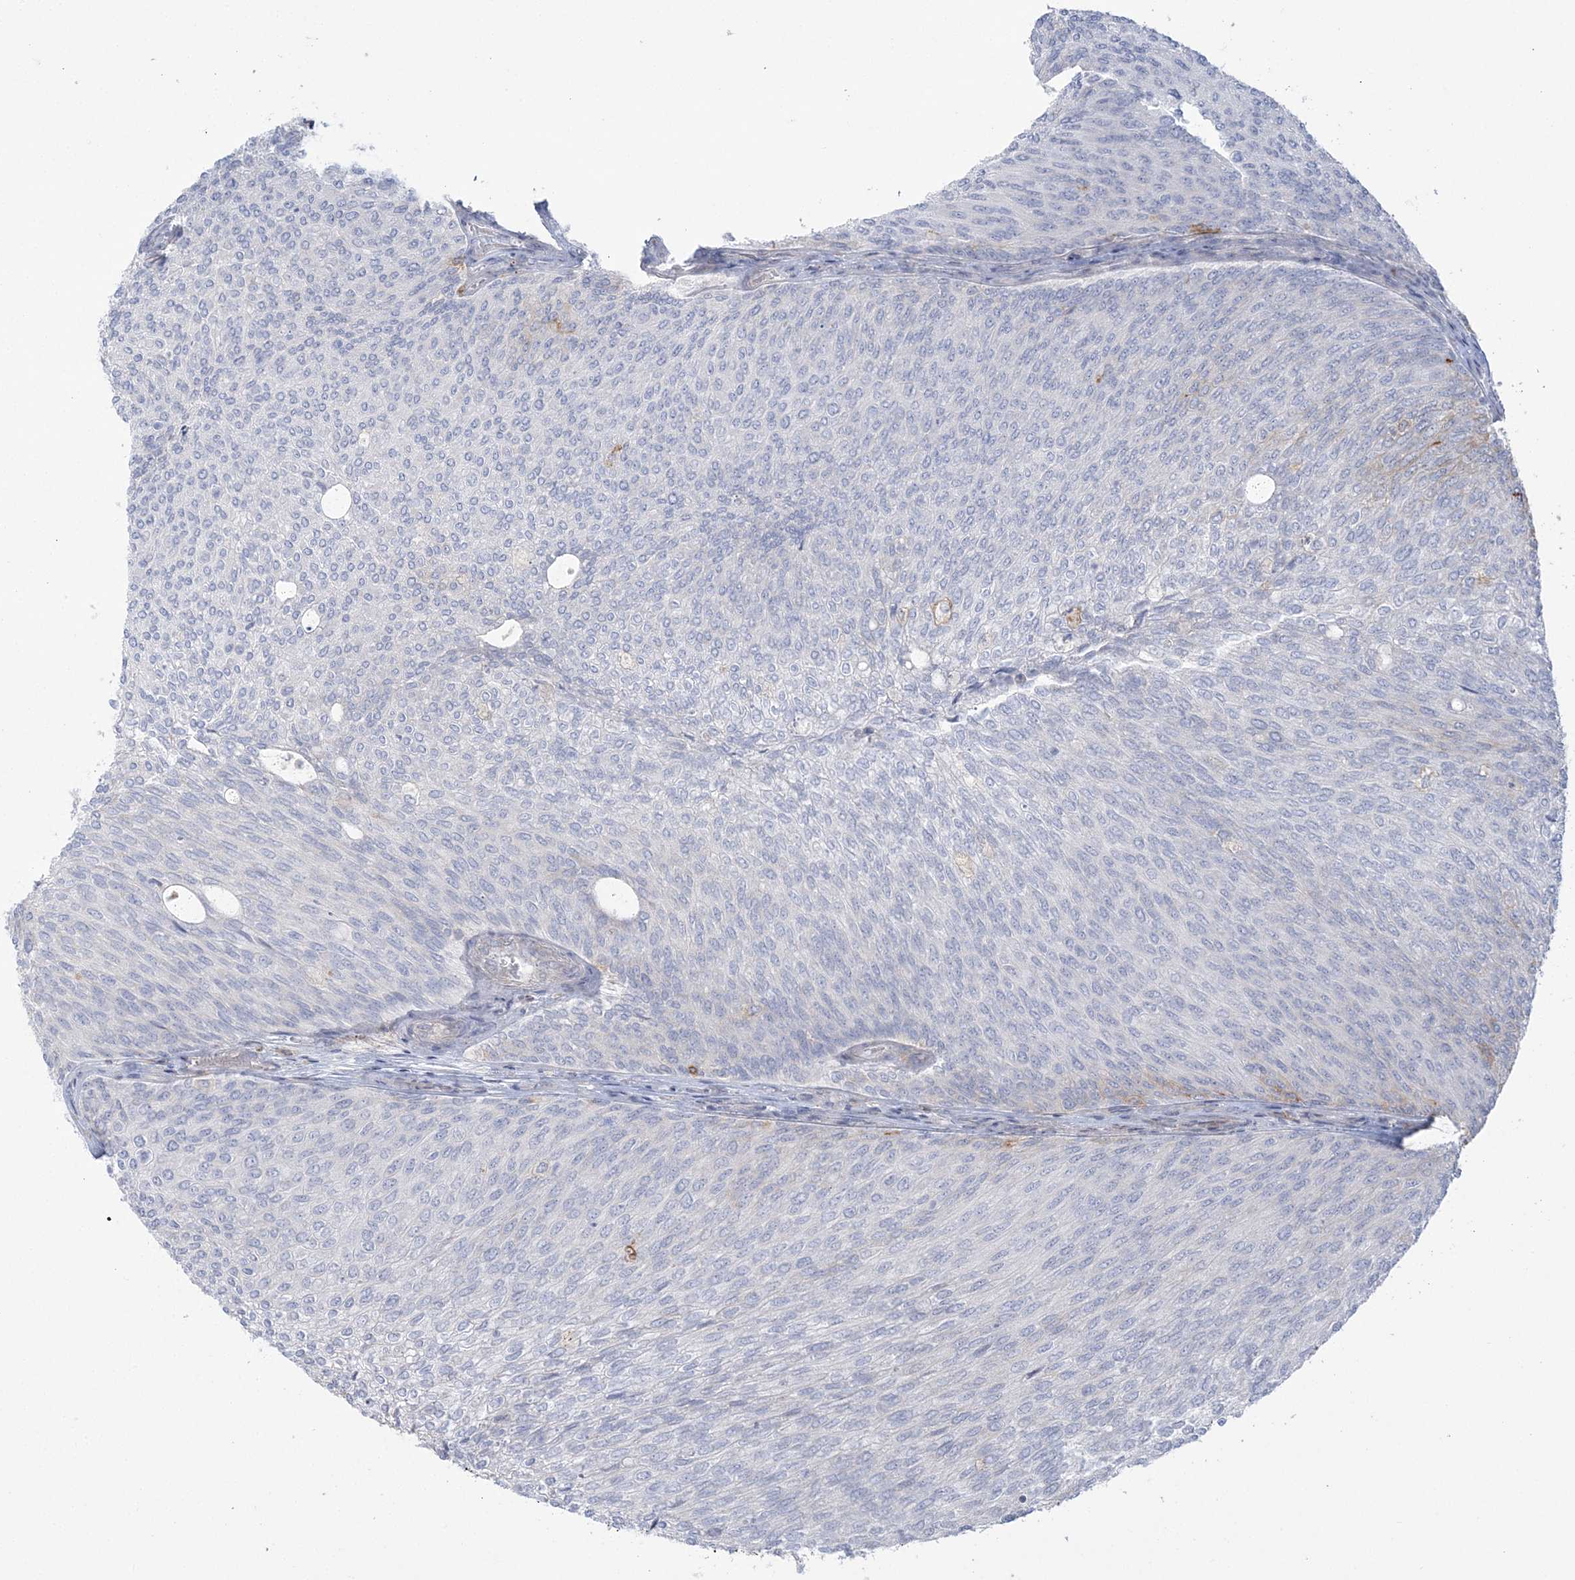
{"staining": {"intensity": "negative", "quantity": "none", "location": "none"}, "tissue": "urothelial cancer", "cell_type": "Tumor cells", "image_type": "cancer", "snomed": [{"axis": "morphology", "description": "Urothelial carcinoma, Low grade"}, {"axis": "topography", "description": "Urinary bladder"}], "caption": "Immunohistochemistry (IHC) micrograph of neoplastic tissue: low-grade urothelial carcinoma stained with DAB shows no significant protein staining in tumor cells. Nuclei are stained in blue.", "gene": "HAAO", "patient": {"sex": "female", "age": 79}}